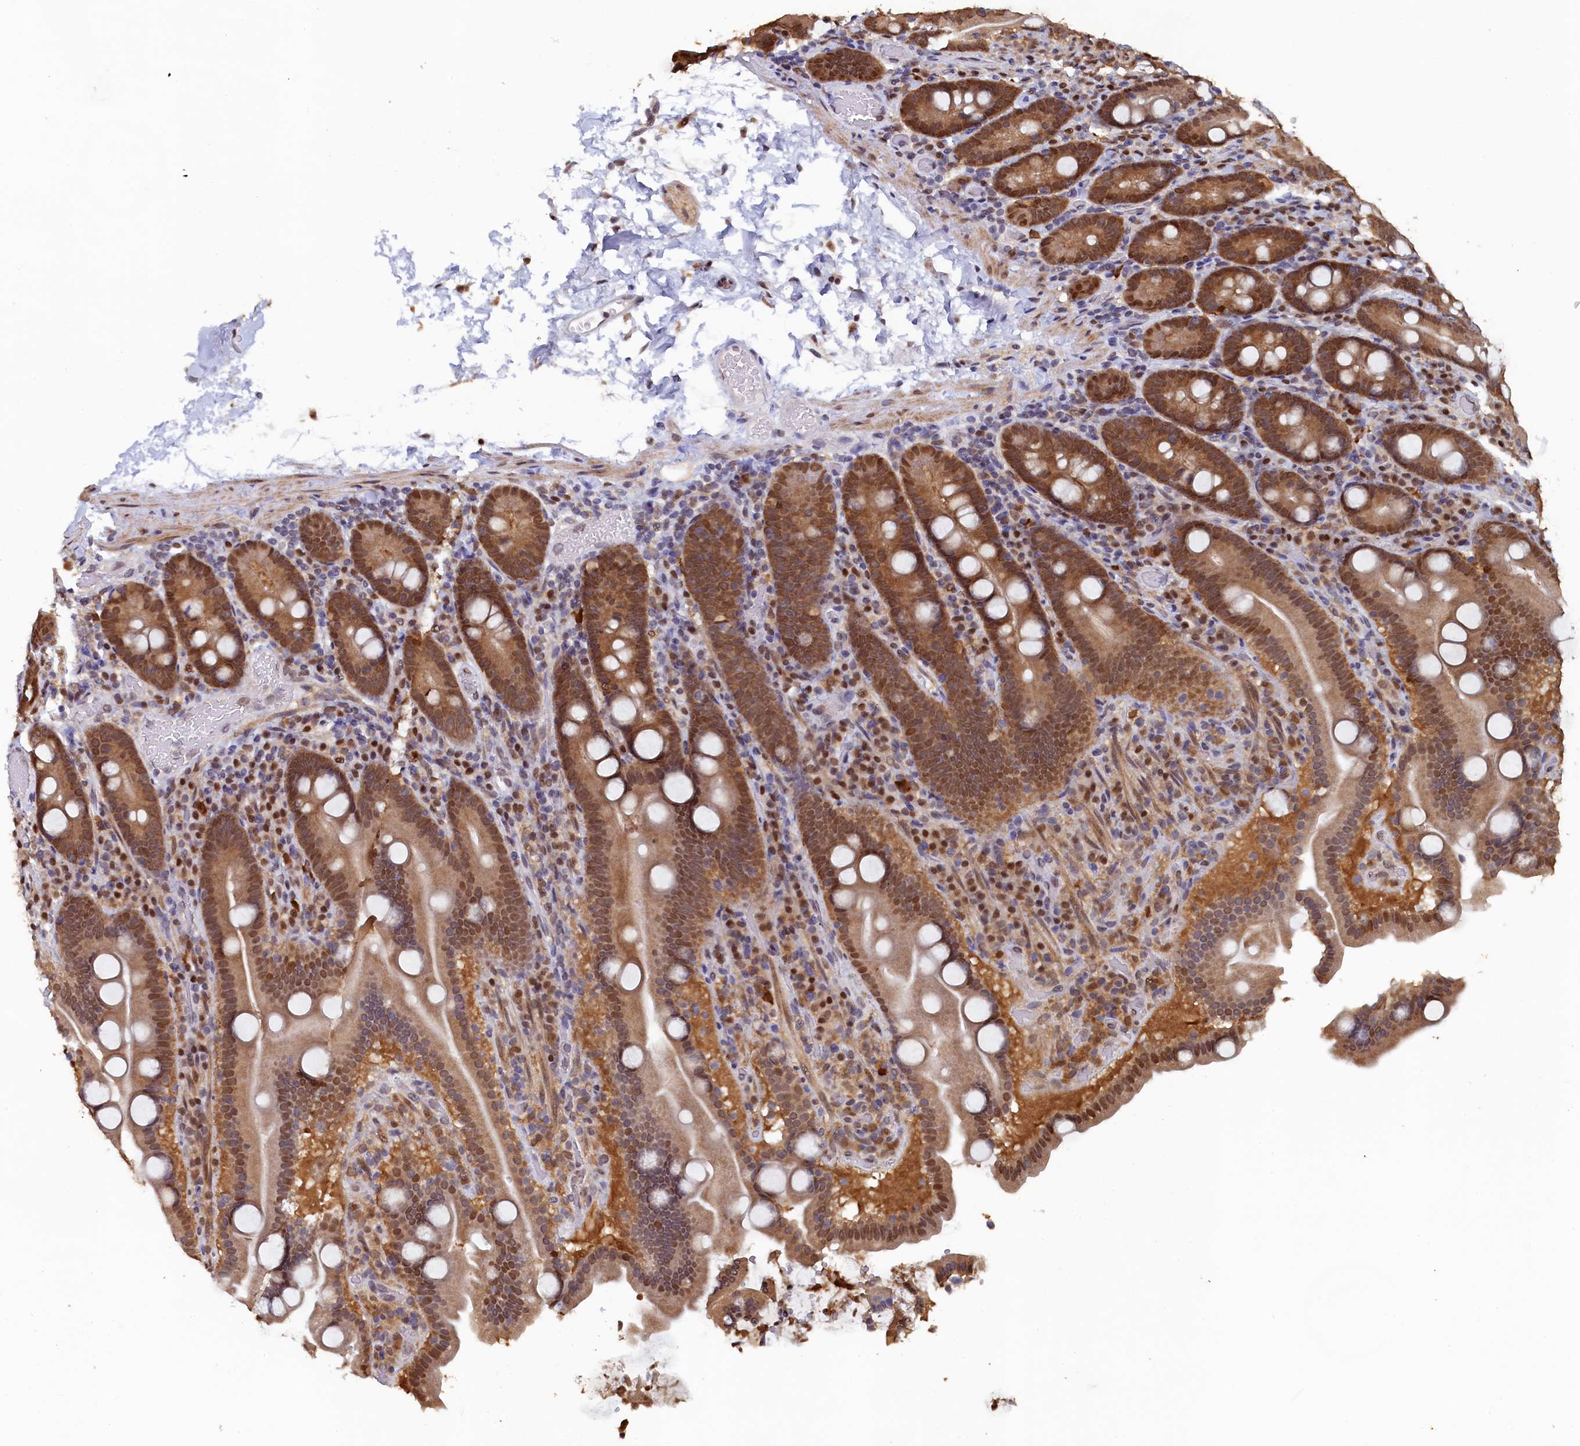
{"staining": {"intensity": "moderate", "quantity": ">75%", "location": "cytoplasmic/membranous,nuclear"}, "tissue": "duodenum", "cell_type": "Glandular cells", "image_type": "normal", "snomed": [{"axis": "morphology", "description": "Normal tissue, NOS"}, {"axis": "topography", "description": "Duodenum"}], "caption": "Human duodenum stained for a protein (brown) demonstrates moderate cytoplasmic/membranous,nuclear positive staining in about >75% of glandular cells.", "gene": "AHCY", "patient": {"sex": "male", "age": 55}}